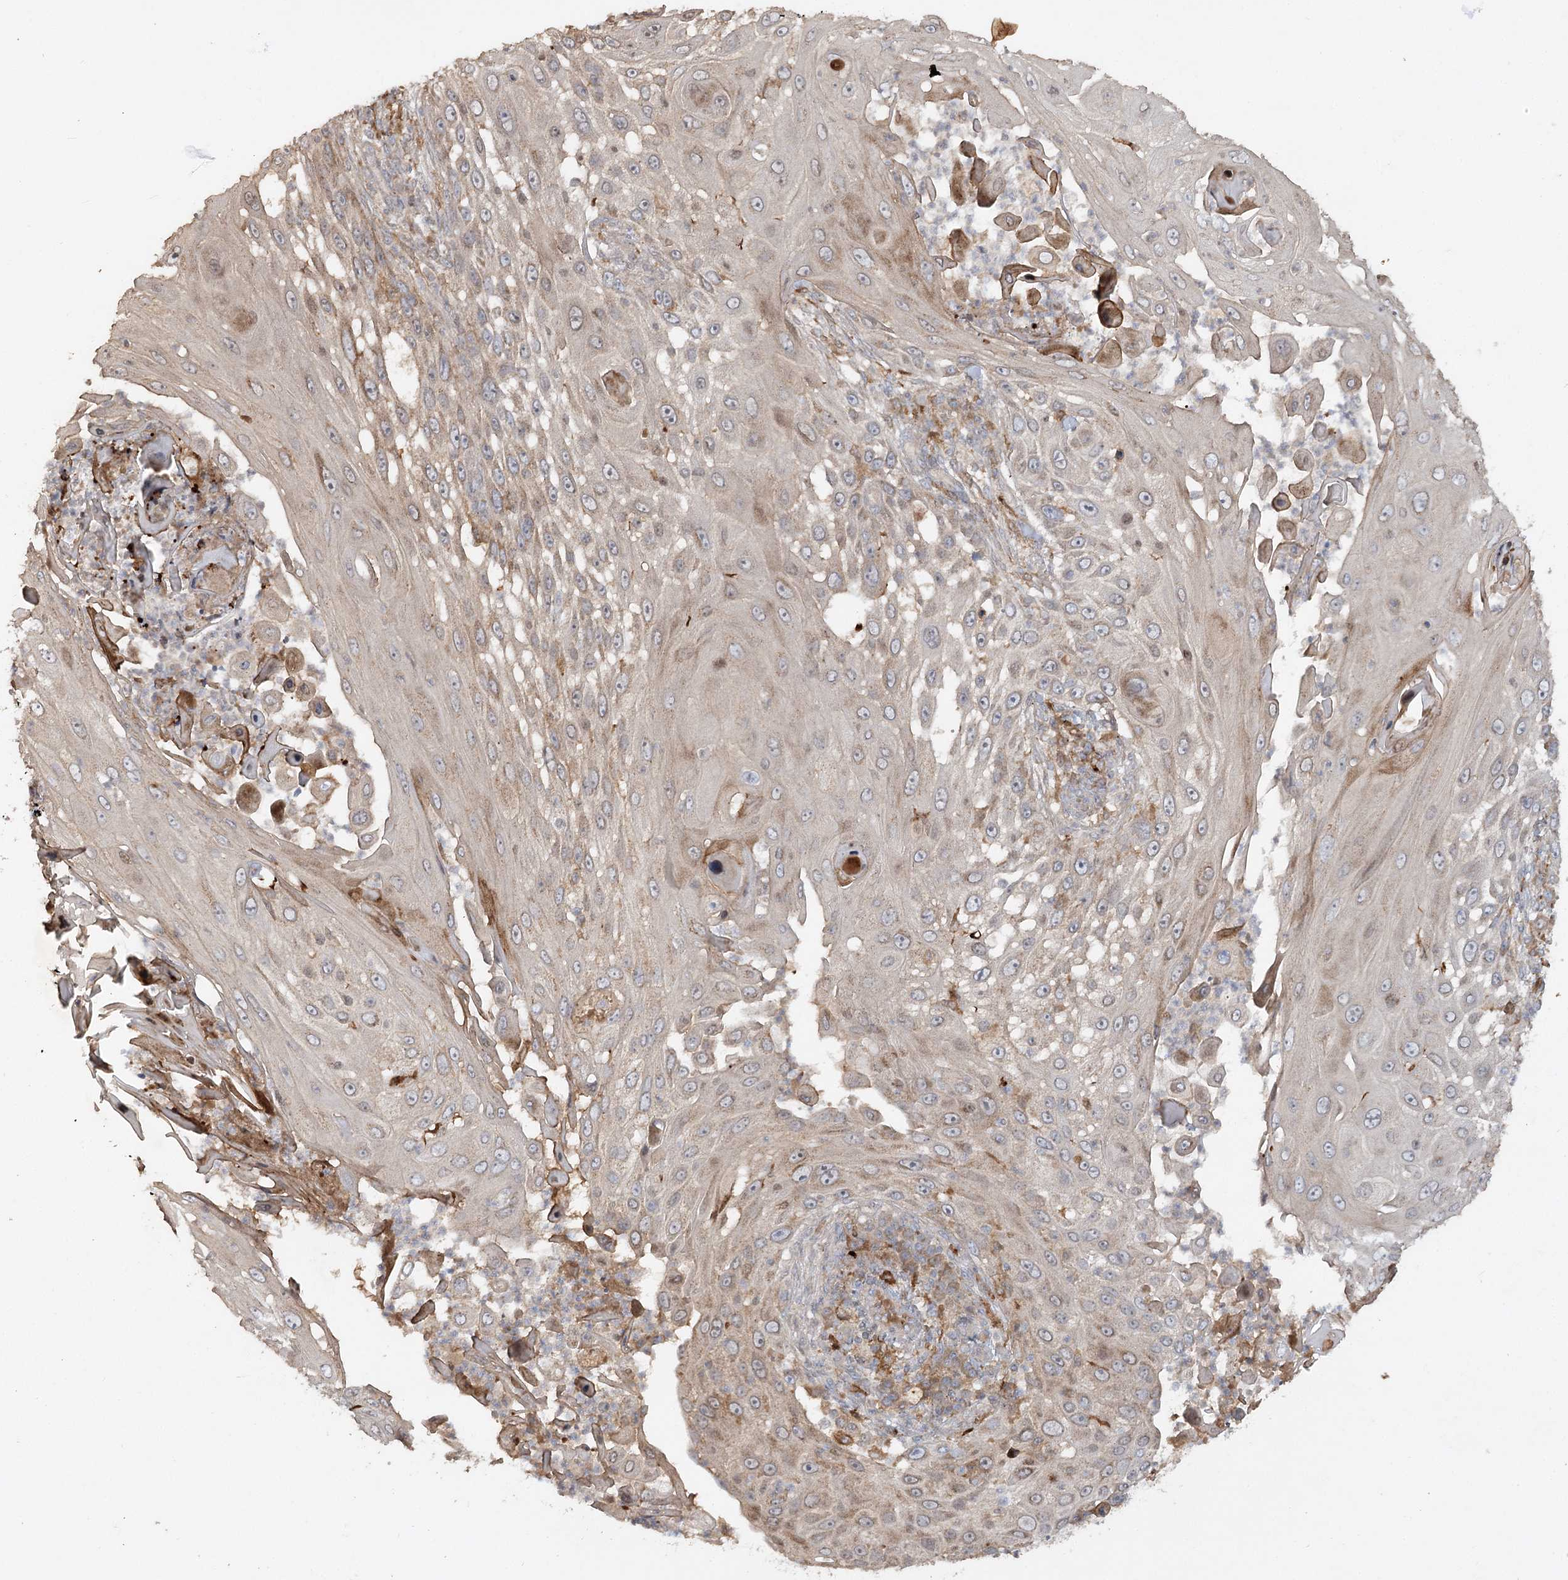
{"staining": {"intensity": "weak", "quantity": "<25%", "location": "cytoplasmic/membranous"}, "tissue": "skin cancer", "cell_type": "Tumor cells", "image_type": "cancer", "snomed": [{"axis": "morphology", "description": "Squamous cell carcinoma, NOS"}, {"axis": "topography", "description": "Skin"}], "caption": "Immunohistochemical staining of squamous cell carcinoma (skin) shows no significant expression in tumor cells. The staining is performed using DAB brown chromogen with nuclei counter-stained in using hematoxylin.", "gene": "KBTBD4", "patient": {"sex": "female", "age": 44}}